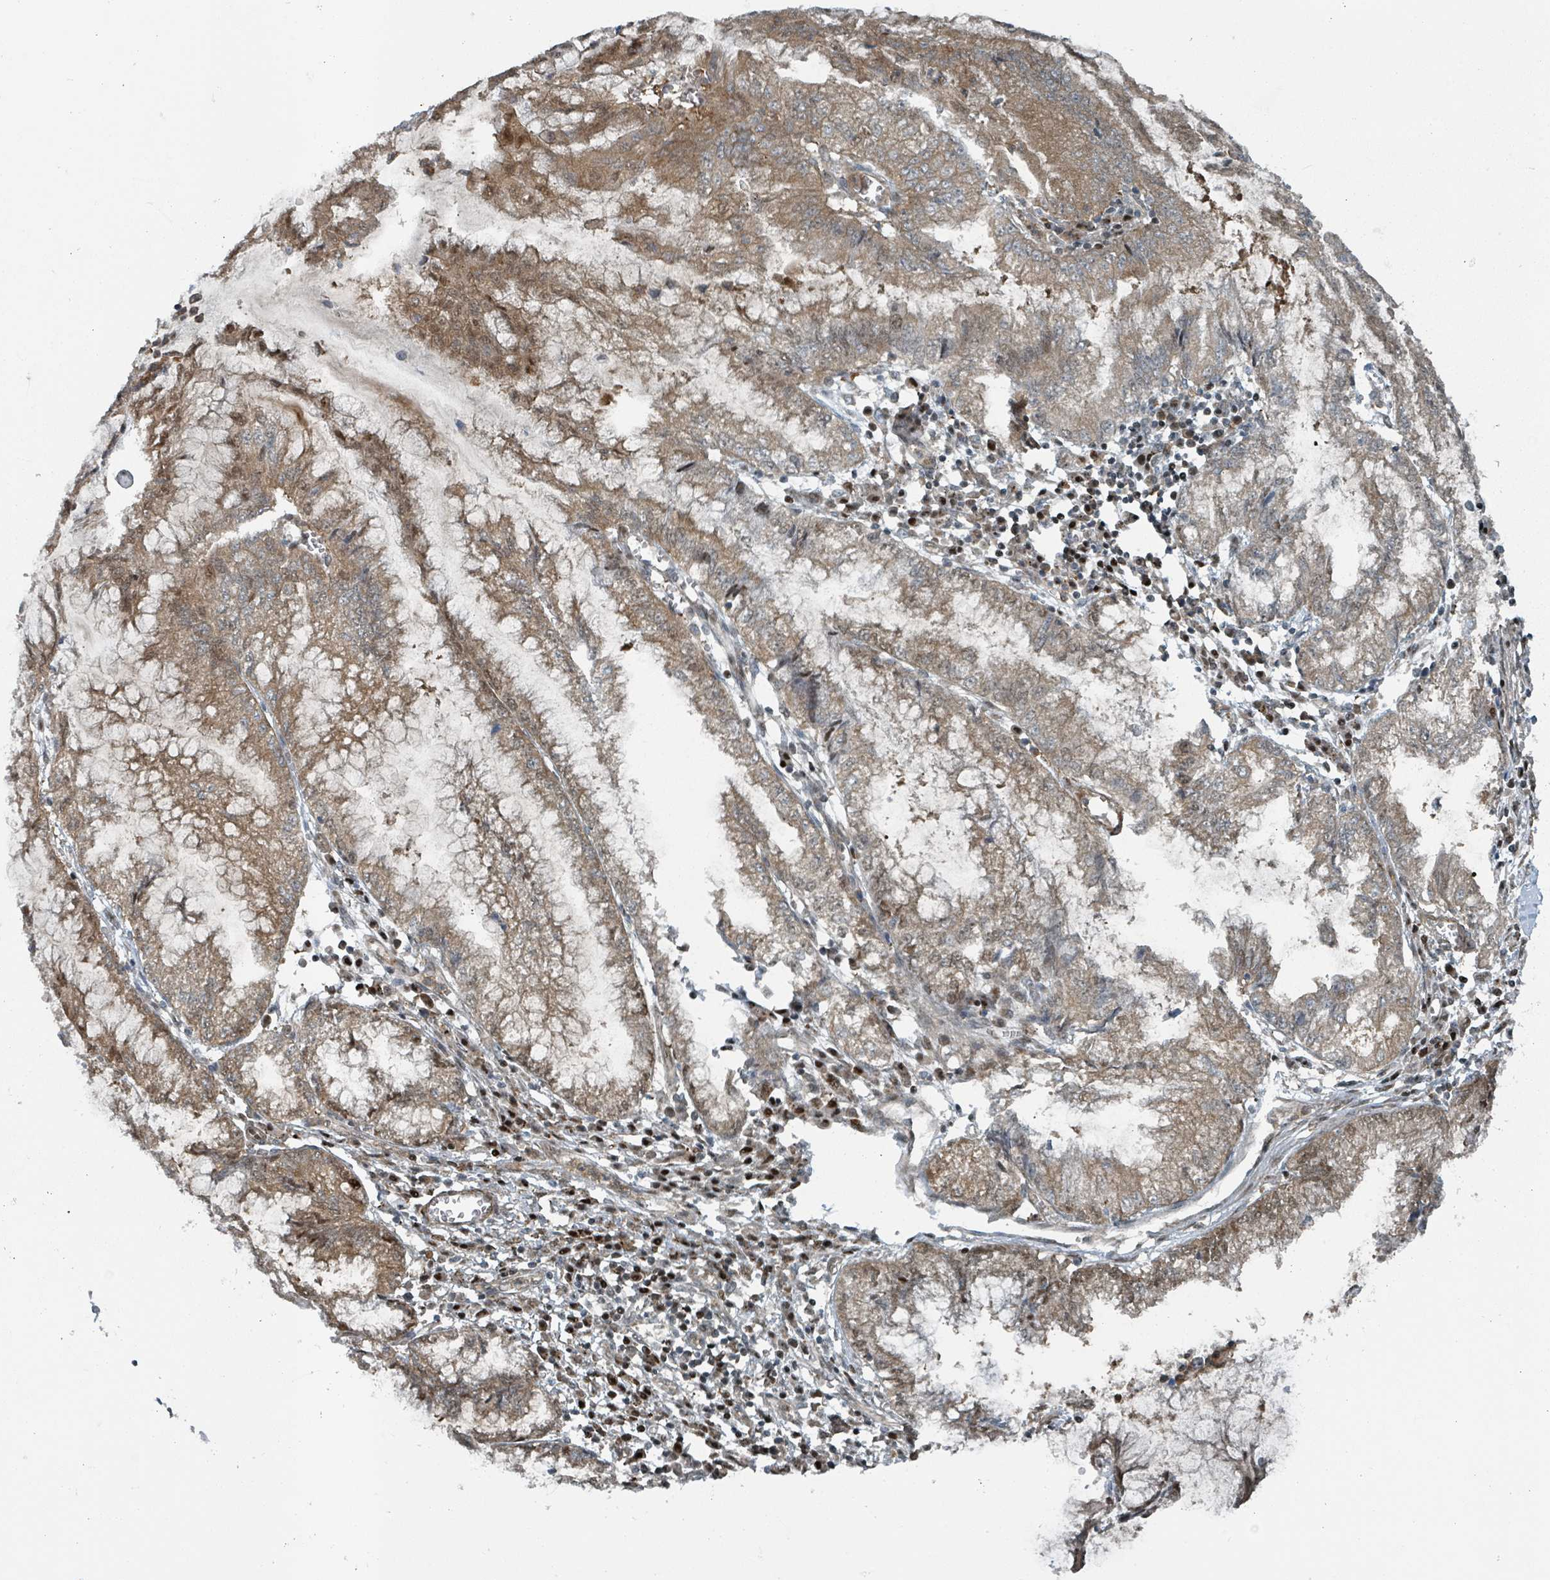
{"staining": {"intensity": "moderate", "quantity": ">75%", "location": "cytoplasmic/membranous,nuclear"}, "tissue": "pancreatic cancer", "cell_type": "Tumor cells", "image_type": "cancer", "snomed": [{"axis": "morphology", "description": "Adenocarcinoma, NOS"}, {"axis": "topography", "description": "Pancreas"}], "caption": "Pancreatic cancer stained with a protein marker exhibits moderate staining in tumor cells.", "gene": "RHPN2", "patient": {"sex": "male", "age": 73}}